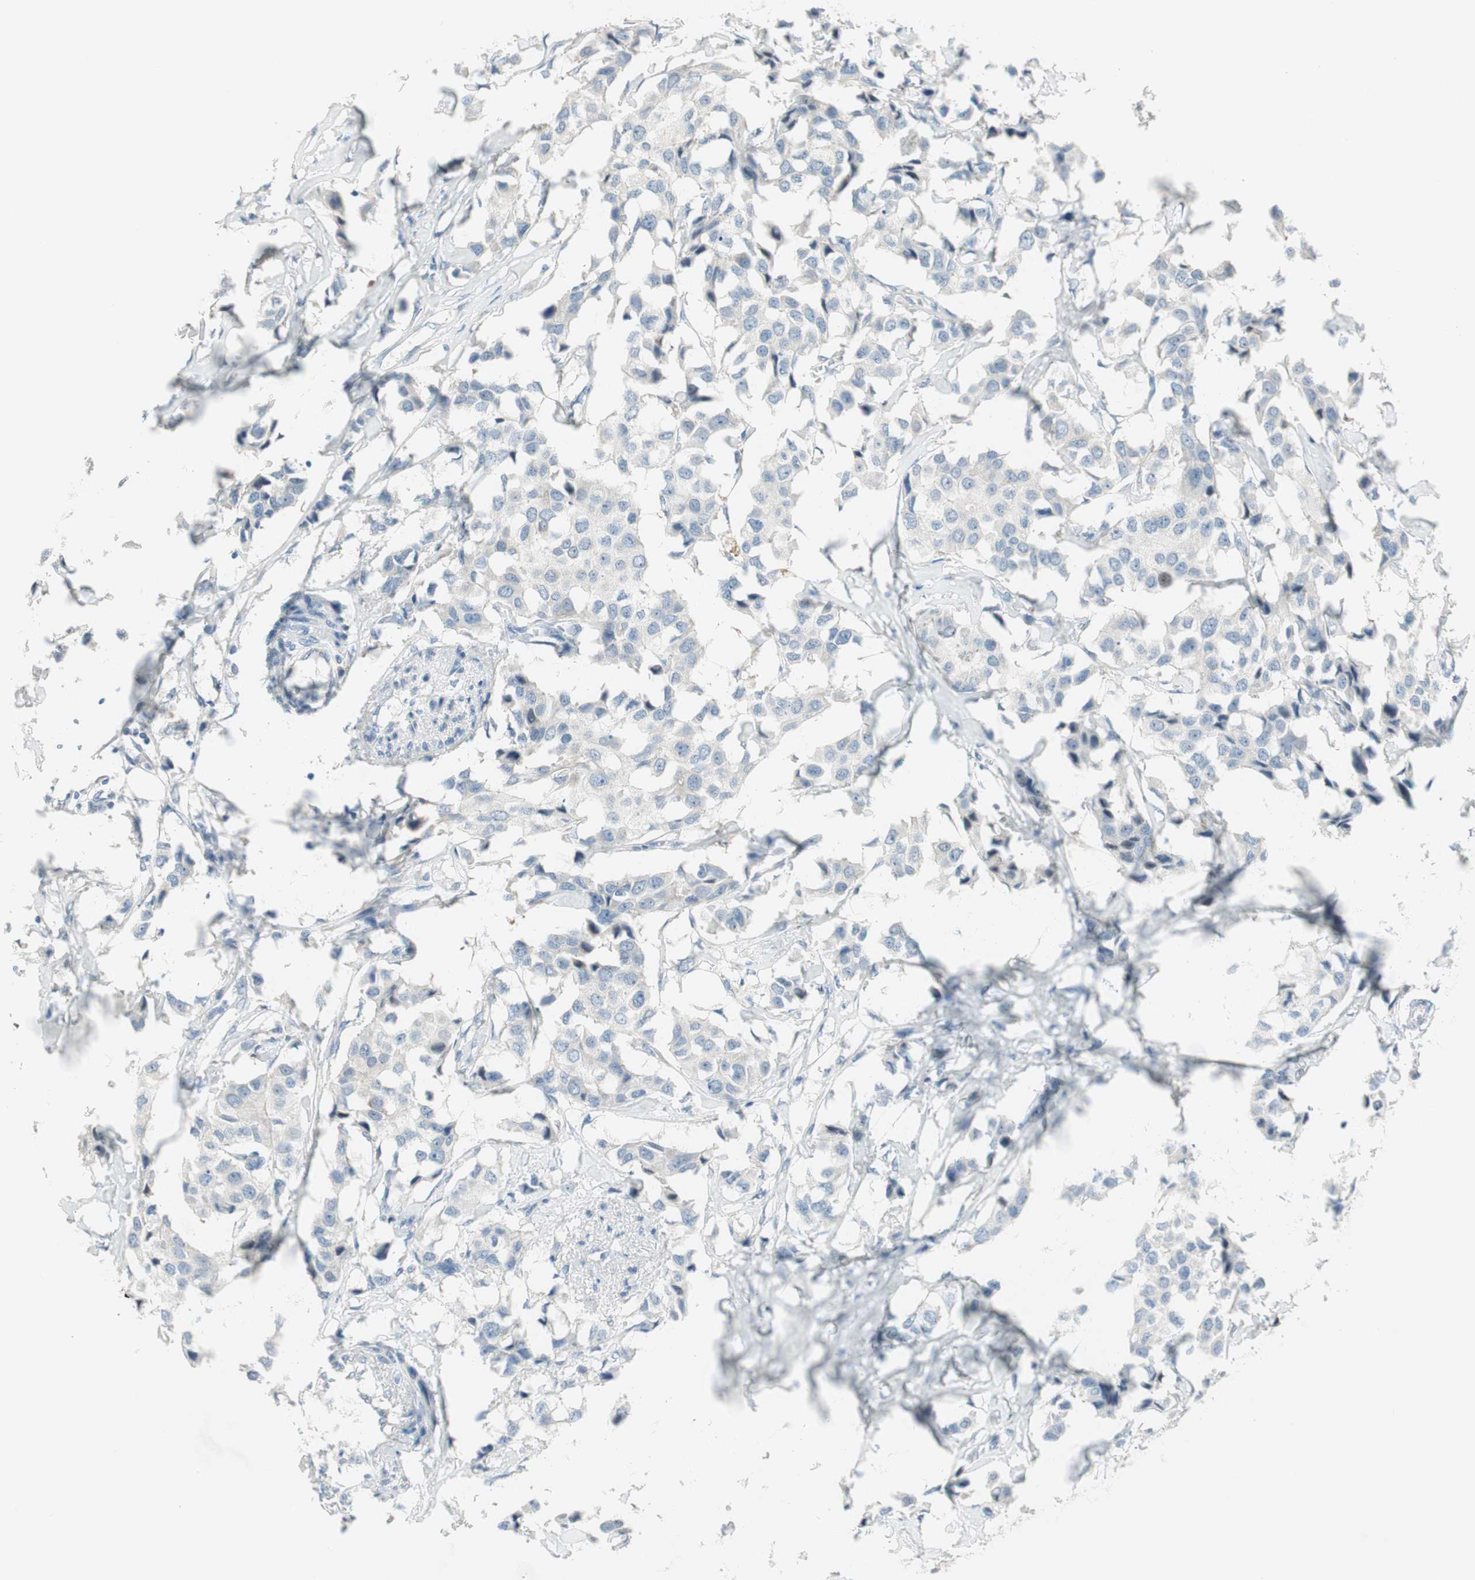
{"staining": {"intensity": "negative", "quantity": "none", "location": "none"}, "tissue": "breast cancer", "cell_type": "Tumor cells", "image_type": "cancer", "snomed": [{"axis": "morphology", "description": "Duct carcinoma"}, {"axis": "topography", "description": "Breast"}], "caption": "Immunohistochemistry (IHC) micrograph of neoplastic tissue: infiltrating ductal carcinoma (breast) stained with DAB (3,3'-diaminobenzidine) demonstrates no significant protein staining in tumor cells. (DAB (3,3'-diaminobenzidine) immunohistochemistry visualized using brightfield microscopy, high magnification).", "gene": "PRRG4", "patient": {"sex": "female", "age": 80}}